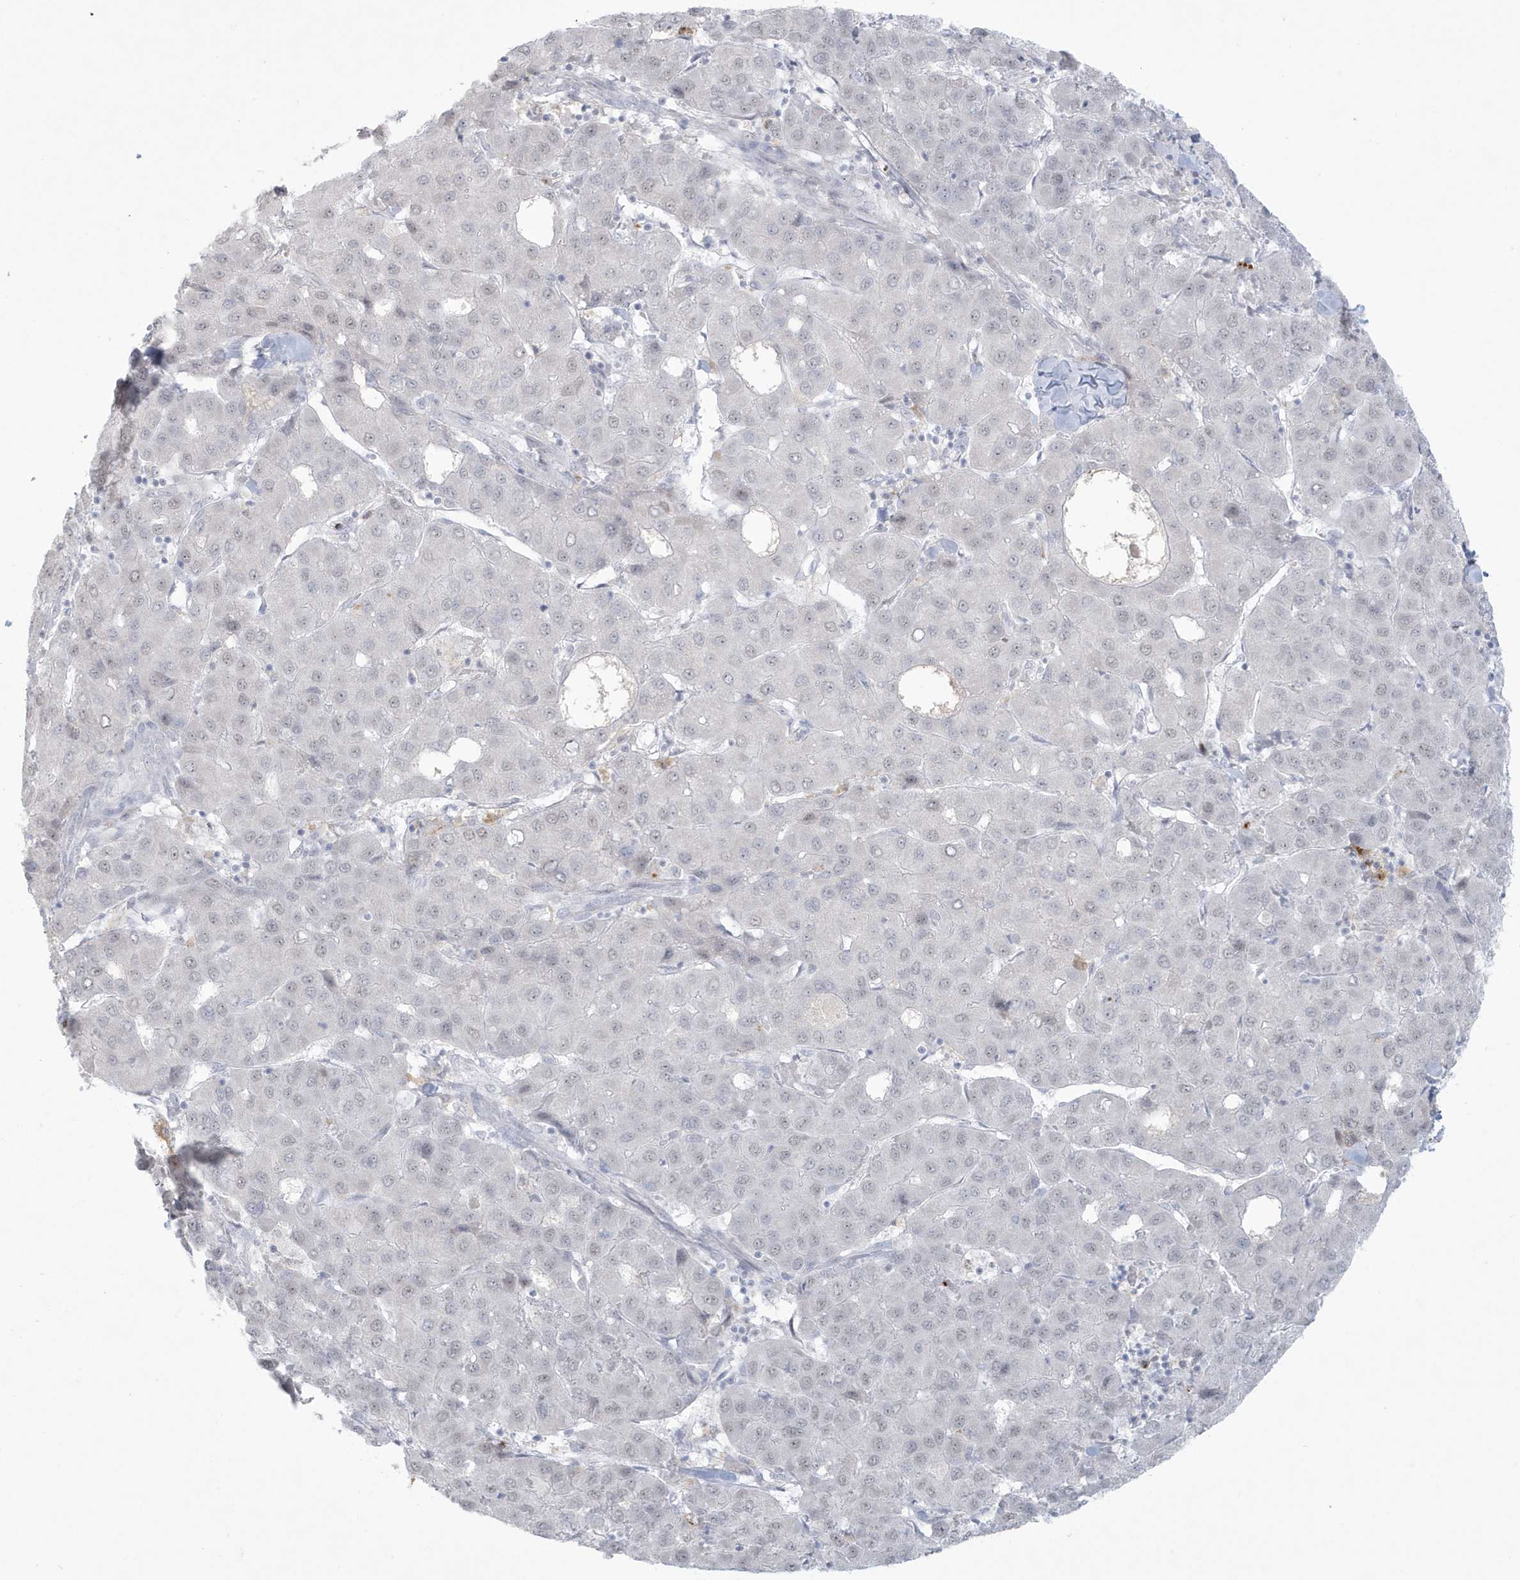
{"staining": {"intensity": "negative", "quantity": "none", "location": "none"}, "tissue": "liver cancer", "cell_type": "Tumor cells", "image_type": "cancer", "snomed": [{"axis": "morphology", "description": "Carcinoma, Hepatocellular, NOS"}, {"axis": "topography", "description": "Liver"}], "caption": "IHC of liver cancer displays no staining in tumor cells. (DAB (3,3'-diaminobenzidine) immunohistochemistry (IHC), high magnification).", "gene": "HERC6", "patient": {"sex": "male", "age": 65}}